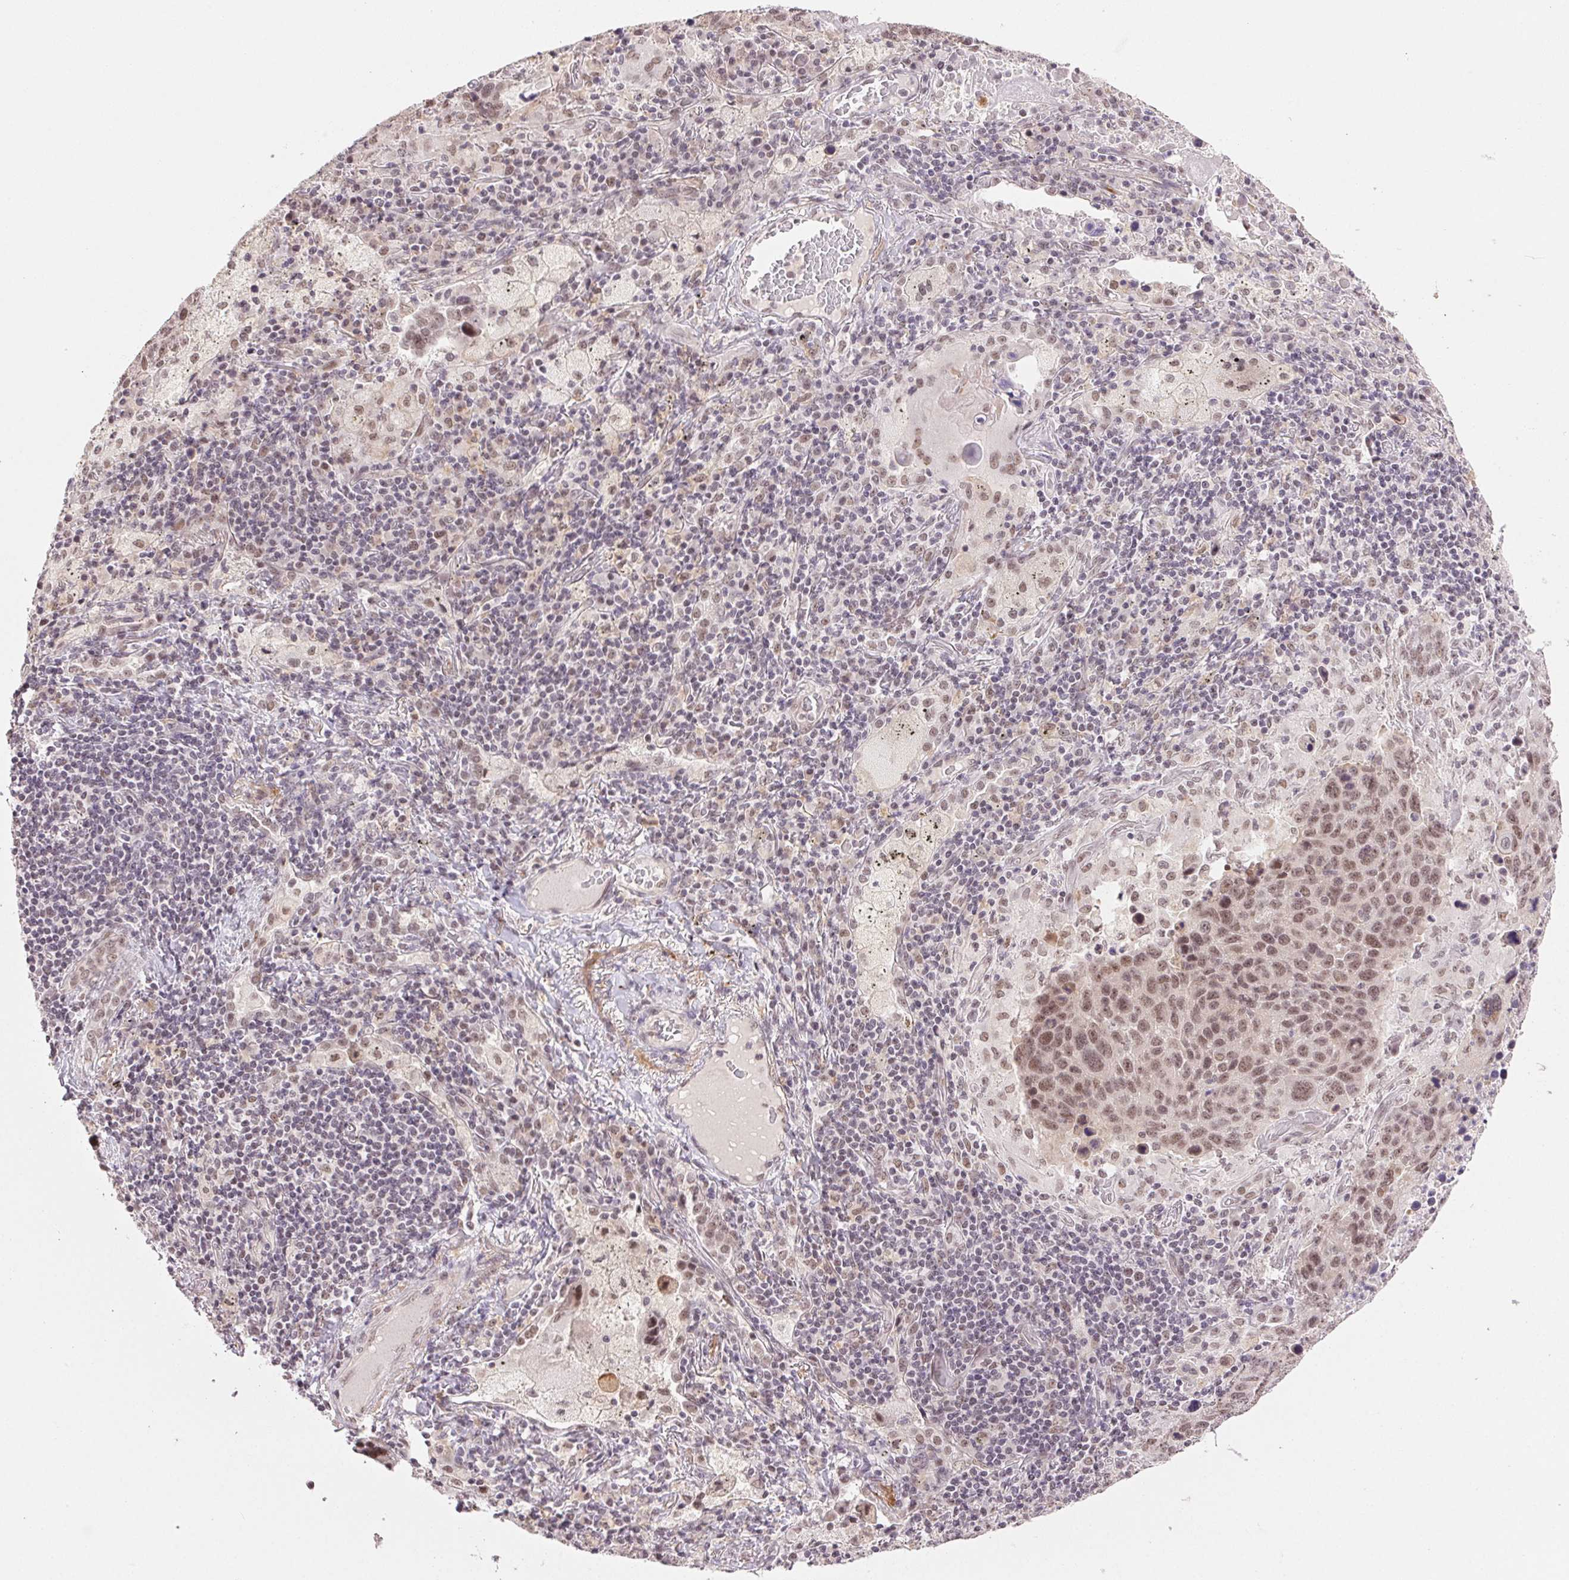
{"staining": {"intensity": "moderate", "quantity": ">75%", "location": "nuclear"}, "tissue": "lung cancer", "cell_type": "Tumor cells", "image_type": "cancer", "snomed": [{"axis": "morphology", "description": "Squamous cell carcinoma, NOS"}, {"axis": "topography", "description": "Lung"}], "caption": "Approximately >75% of tumor cells in lung cancer reveal moderate nuclear protein positivity as visualized by brown immunohistochemical staining.", "gene": "PRPF18", "patient": {"sex": "male", "age": 68}}